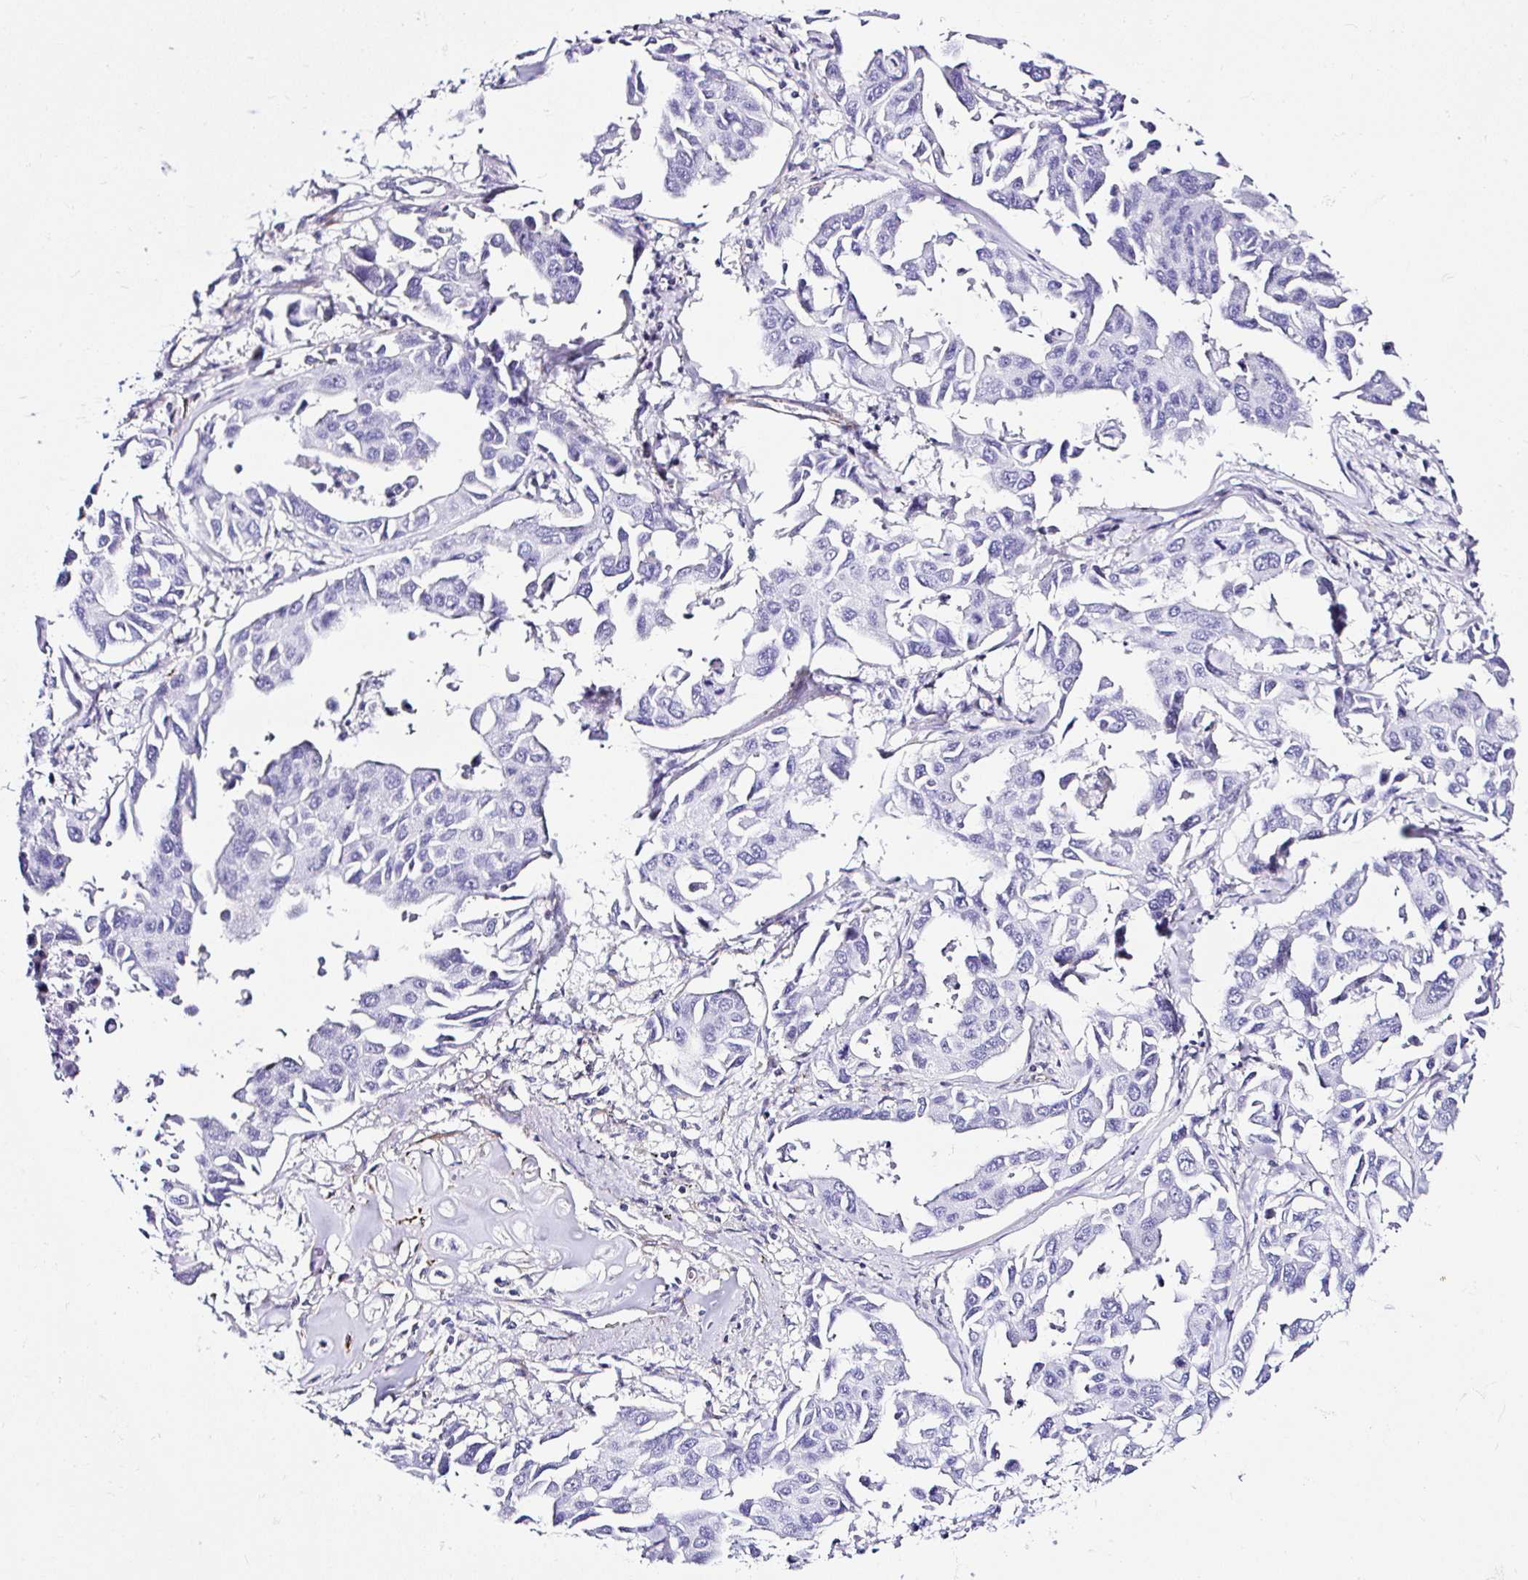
{"staining": {"intensity": "negative", "quantity": "none", "location": "none"}, "tissue": "lung cancer", "cell_type": "Tumor cells", "image_type": "cancer", "snomed": [{"axis": "morphology", "description": "Adenocarcinoma, NOS"}, {"axis": "topography", "description": "Lung"}], "caption": "IHC of lung cancer (adenocarcinoma) displays no positivity in tumor cells.", "gene": "DEPDC5", "patient": {"sex": "male", "age": 64}}